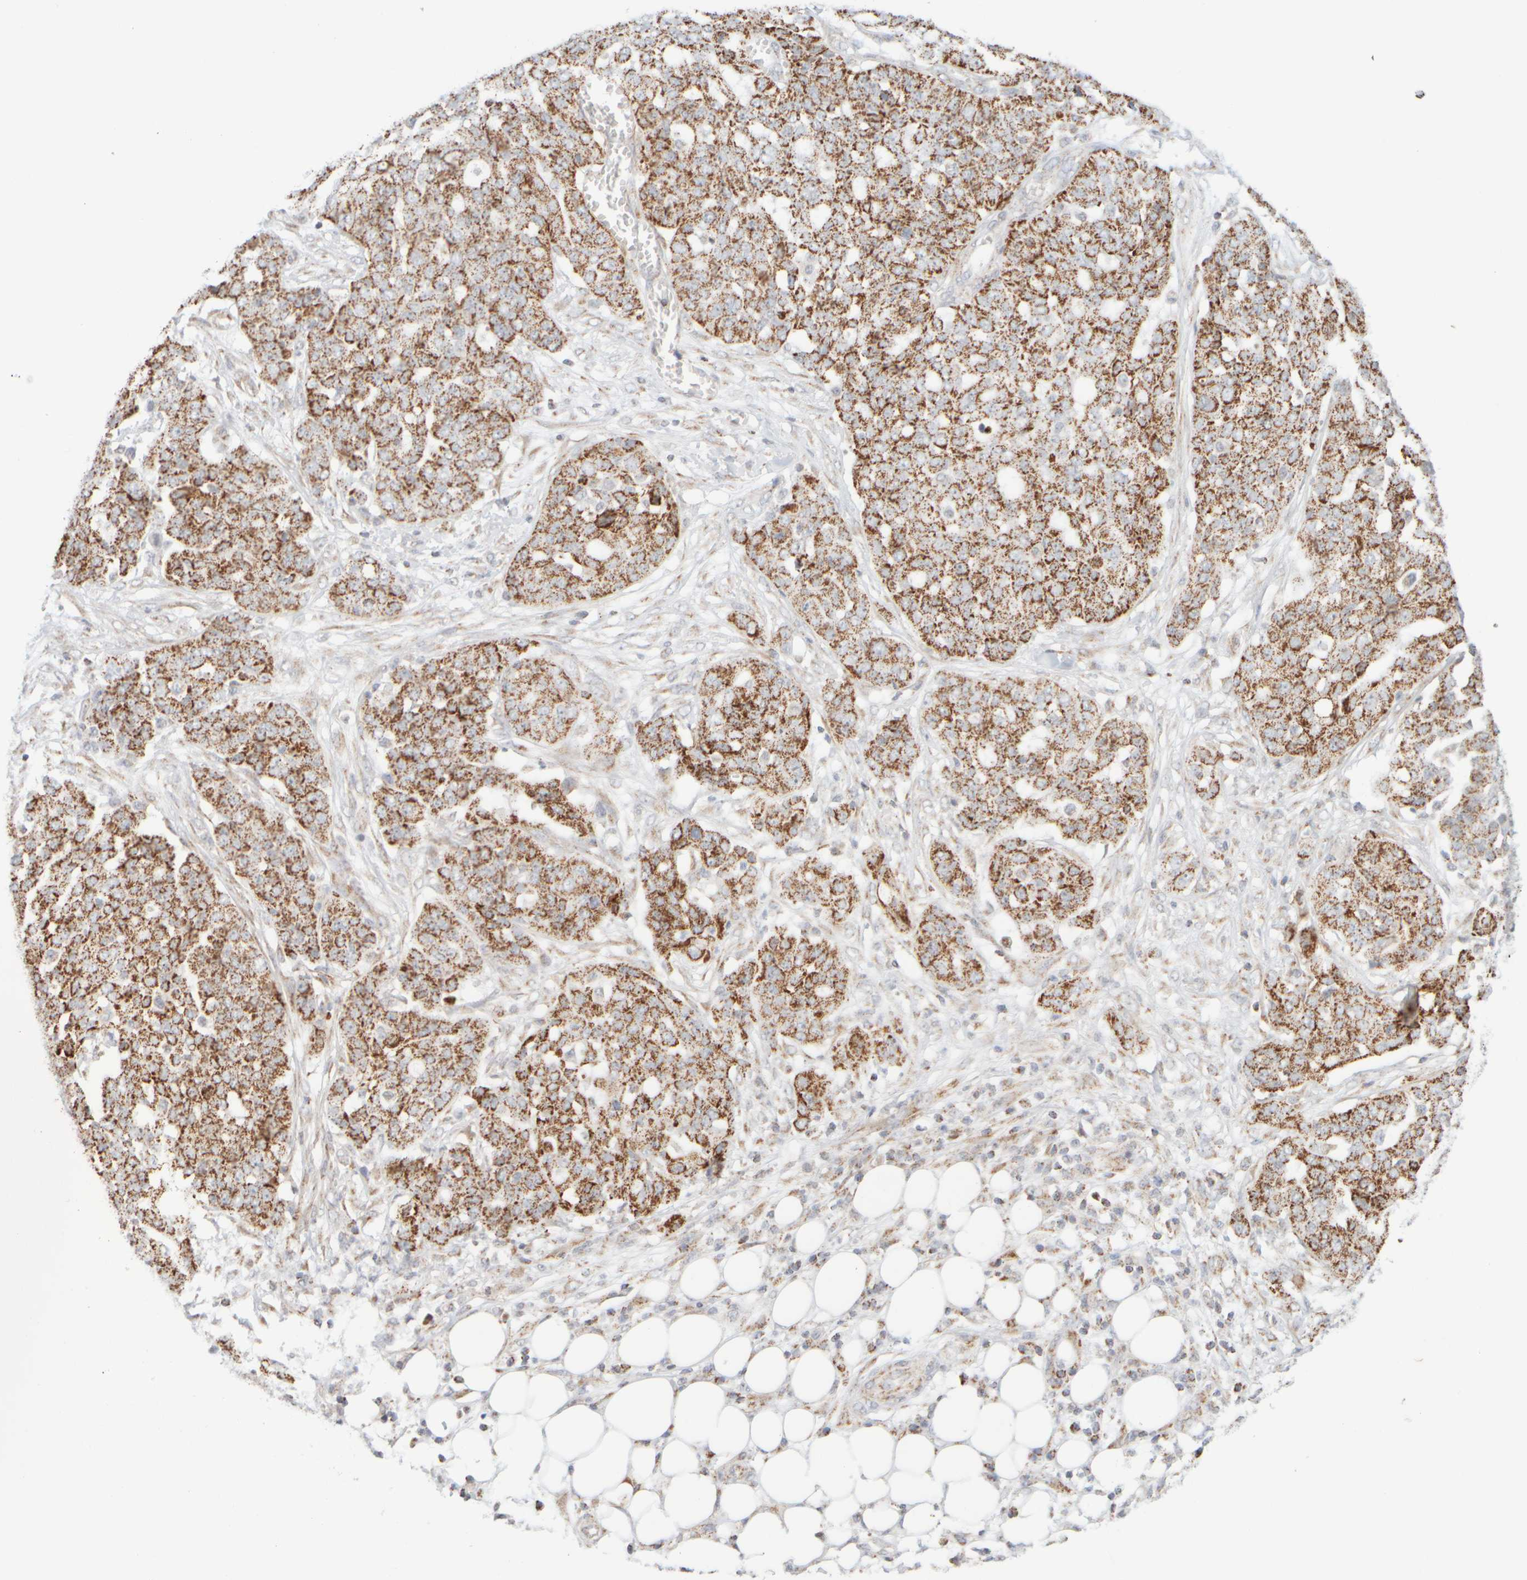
{"staining": {"intensity": "moderate", "quantity": ">75%", "location": "cytoplasmic/membranous"}, "tissue": "ovarian cancer", "cell_type": "Tumor cells", "image_type": "cancer", "snomed": [{"axis": "morphology", "description": "Cystadenocarcinoma, serous, NOS"}, {"axis": "topography", "description": "Soft tissue"}, {"axis": "topography", "description": "Ovary"}], "caption": "Immunohistochemistry of human ovarian cancer (serous cystadenocarcinoma) displays medium levels of moderate cytoplasmic/membranous positivity in approximately >75% of tumor cells.", "gene": "PPM1K", "patient": {"sex": "female", "age": 57}}